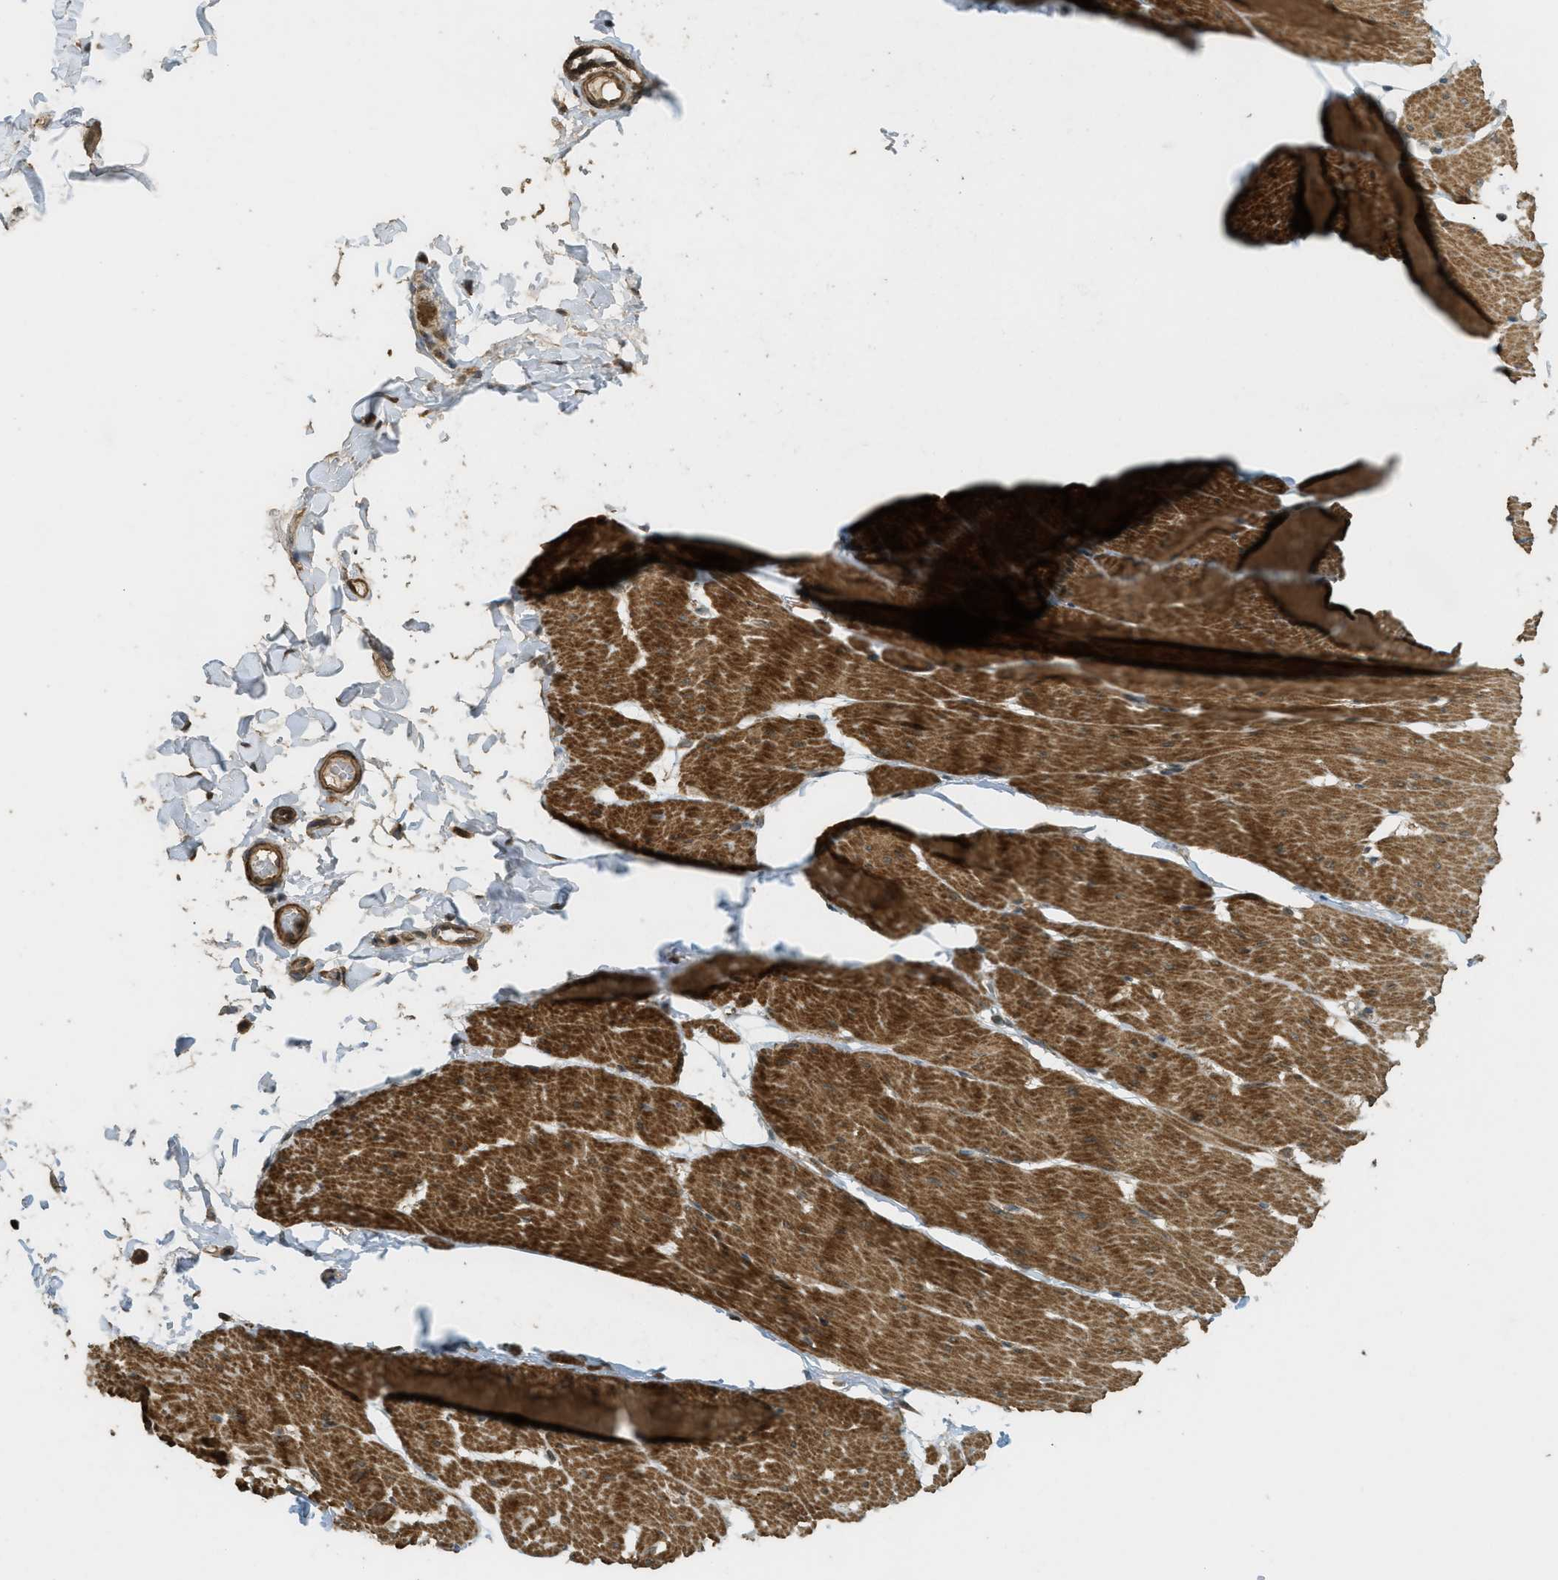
{"staining": {"intensity": "strong", "quantity": ">75%", "location": "cytoplasmic/membranous"}, "tissue": "smooth muscle", "cell_type": "Smooth muscle cells", "image_type": "normal", "snomed": [{"axis": "morphology", "description": "Normal tissue, NOS"}, {"axis": "topography", "description": "Smooth muscle"}, {"axis": "topography", "description": "Colon"}], "caption": "Immunohistochemical staining of benign smooth muscle shows strong cytoplasmic/membranous protein expression in approximately >75% of smooth muscle cells. (Brightfield microscopy of DAB IHC at high magnification).", "gene": "CTPS1", "patient": {"sex": "male", "age": 67}}